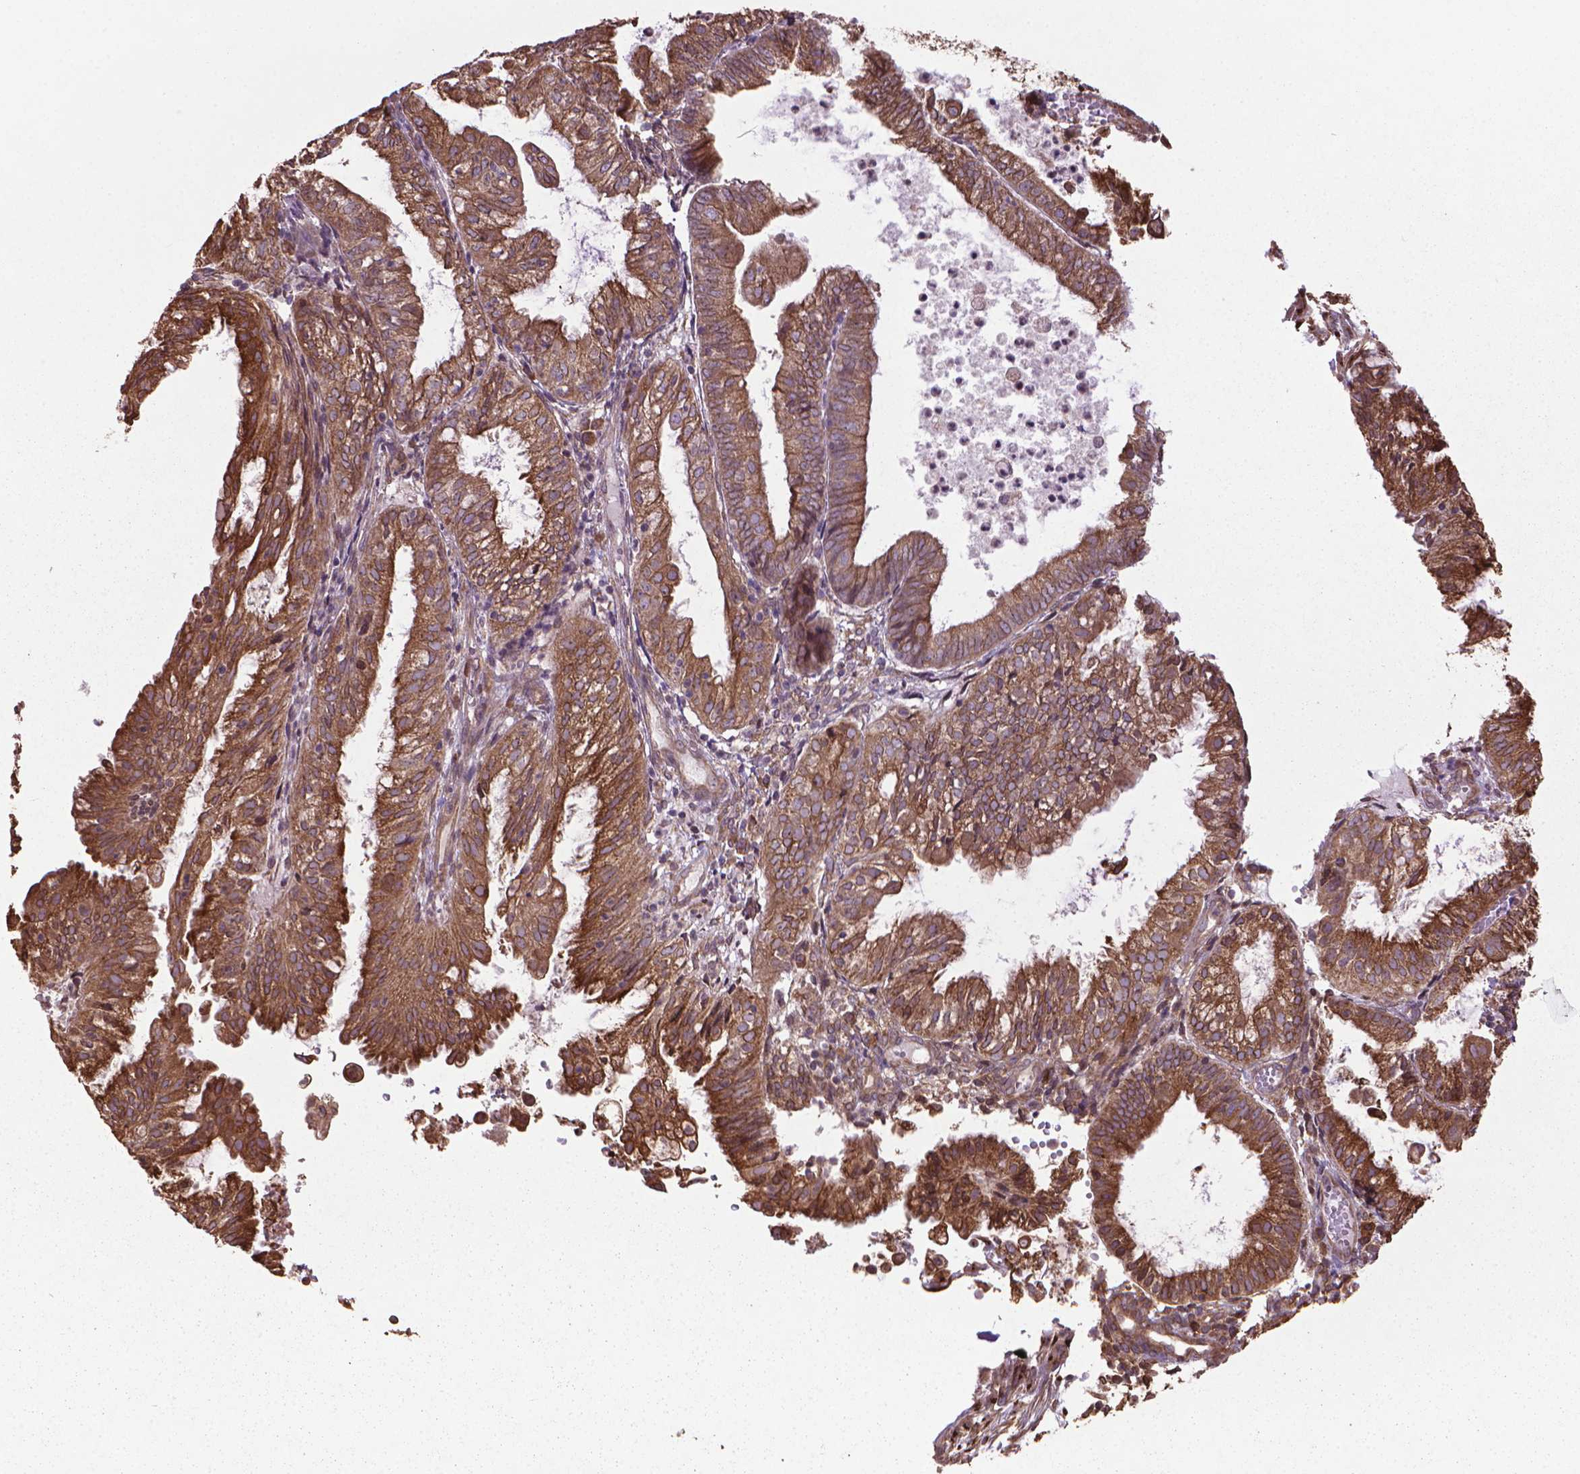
{"staining": {"intensity": "strong", "quantity": ">75%", "location": "cytoplasmic/membranous"}, "tissue": "endometrial cancer", "cell_type": "Tumor cells", "image_type": "cancer", "snomed": [{"axis": "morphology", "description": "Adenocarcinoma, NOS"}, {"axis": "topography", "description": "Endometrium"}], "caption": "Immunohistochemistry (IHC) staining of adenocarcinoma (endometrial), which shows high levels of strong cytoplasmic/membranous expression in approximately >75% of tumor cells indicating strong cytoplasmic/membranous protein expression. The staining was performed using DAB (brown) for protein detection and nuclei were counterstained in hematoxylin (blue).", "gene": "GAS1", "patient": {"sex": "female", "age": 55}}